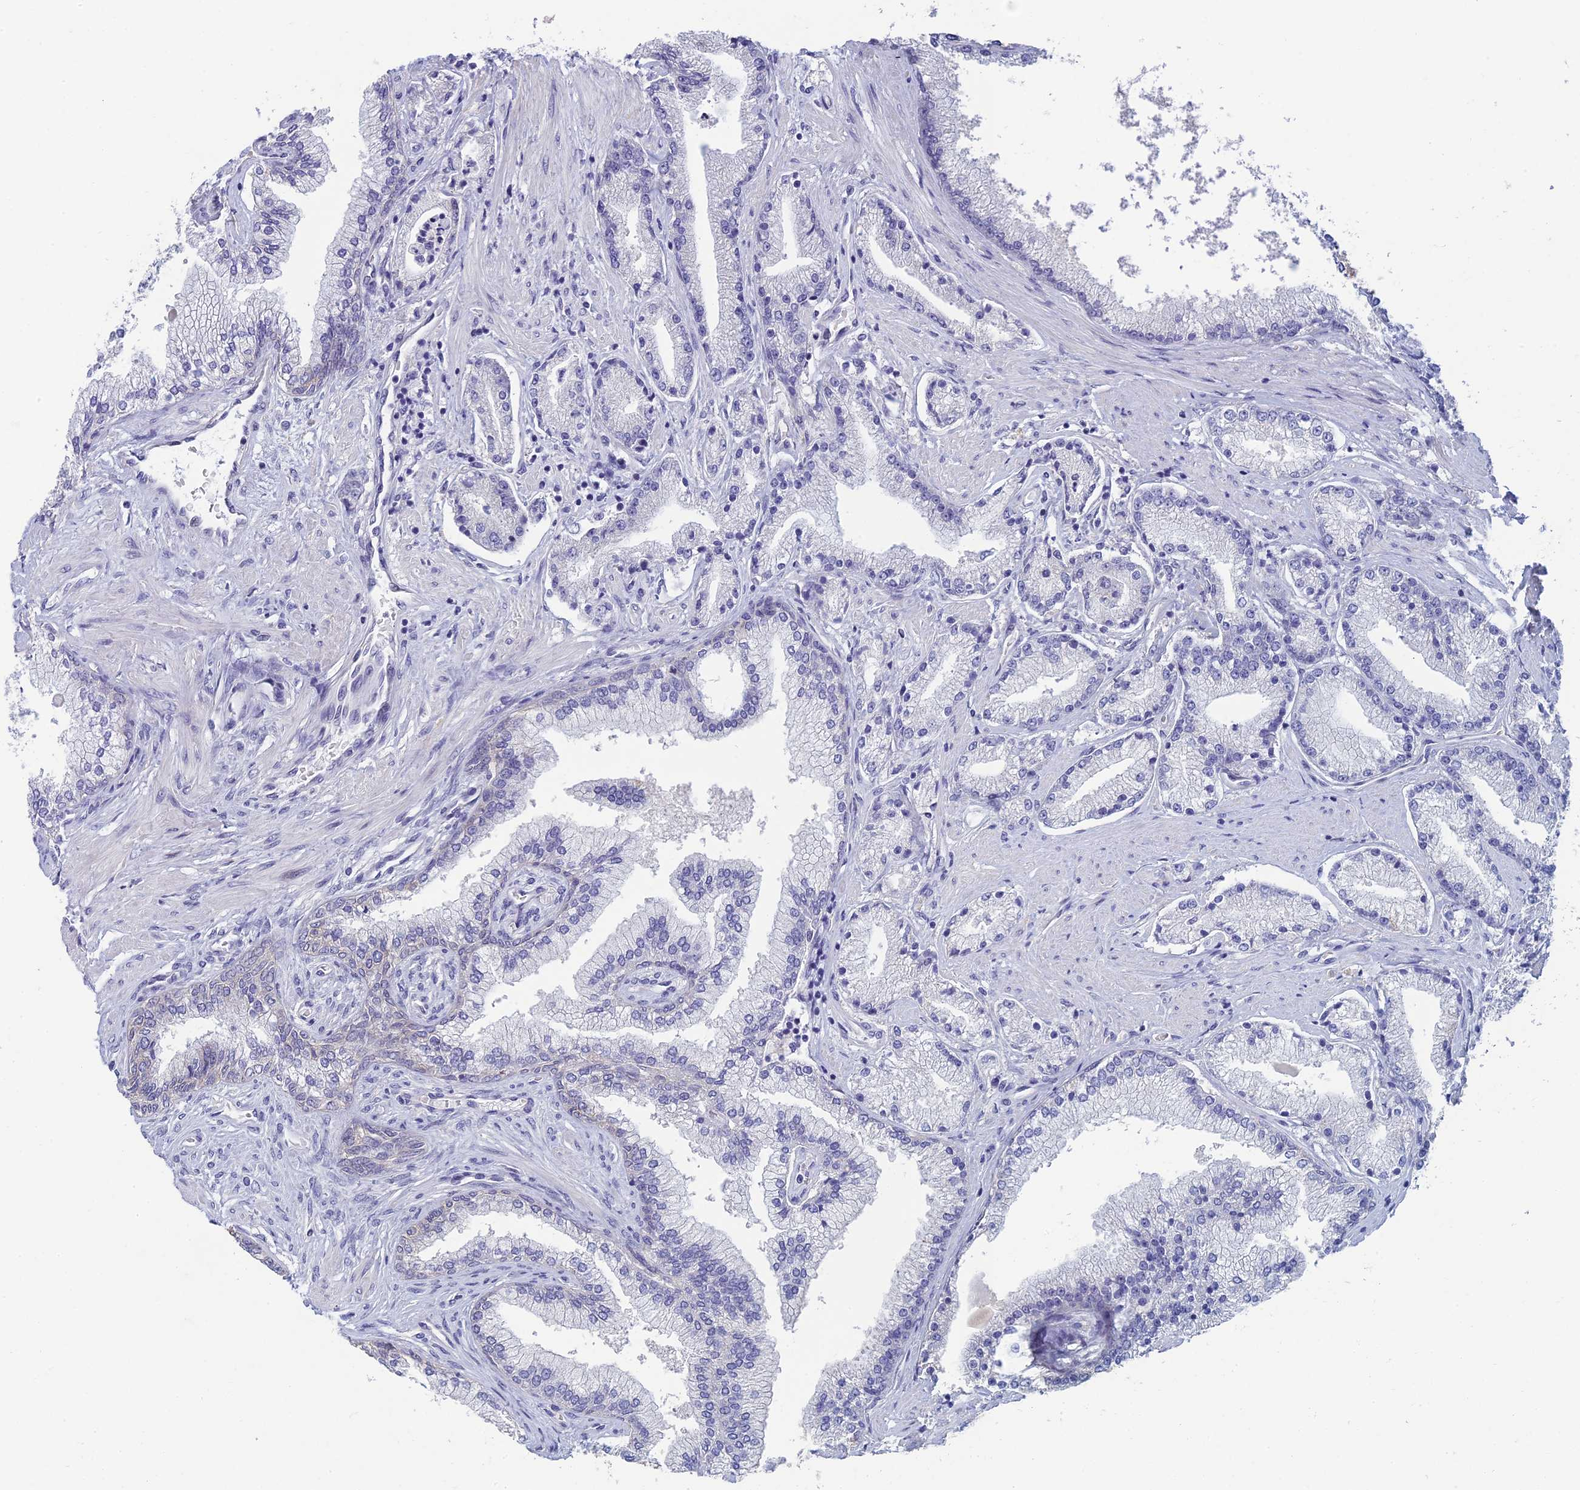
{"staining": {"intensity": "negative", "quantity": "none", "location": "none"}, "tissue": "prostate cancer", "cell_type": "Tumor cells", "image_type": "cancer", "snomed": [{"axis": "morphology", "description": "Adenocarcinoma, High grade"}, {"axis": "topography", "description": "Prostate"}], "caption": "High magnification brightfield microscopy of high-grade adenocarcinoma (prostate) stained with DAB (brown) and counterstained with hematoxylin (blue): tumor cells show no significant staining. (Stains: DAB immunohistochemistry with hematoxylin counter stain, Microscopy: brightfield microscopy at high magnification).", "gene": "NEURL1", "patient": {"sex": "male", "age": 67}}